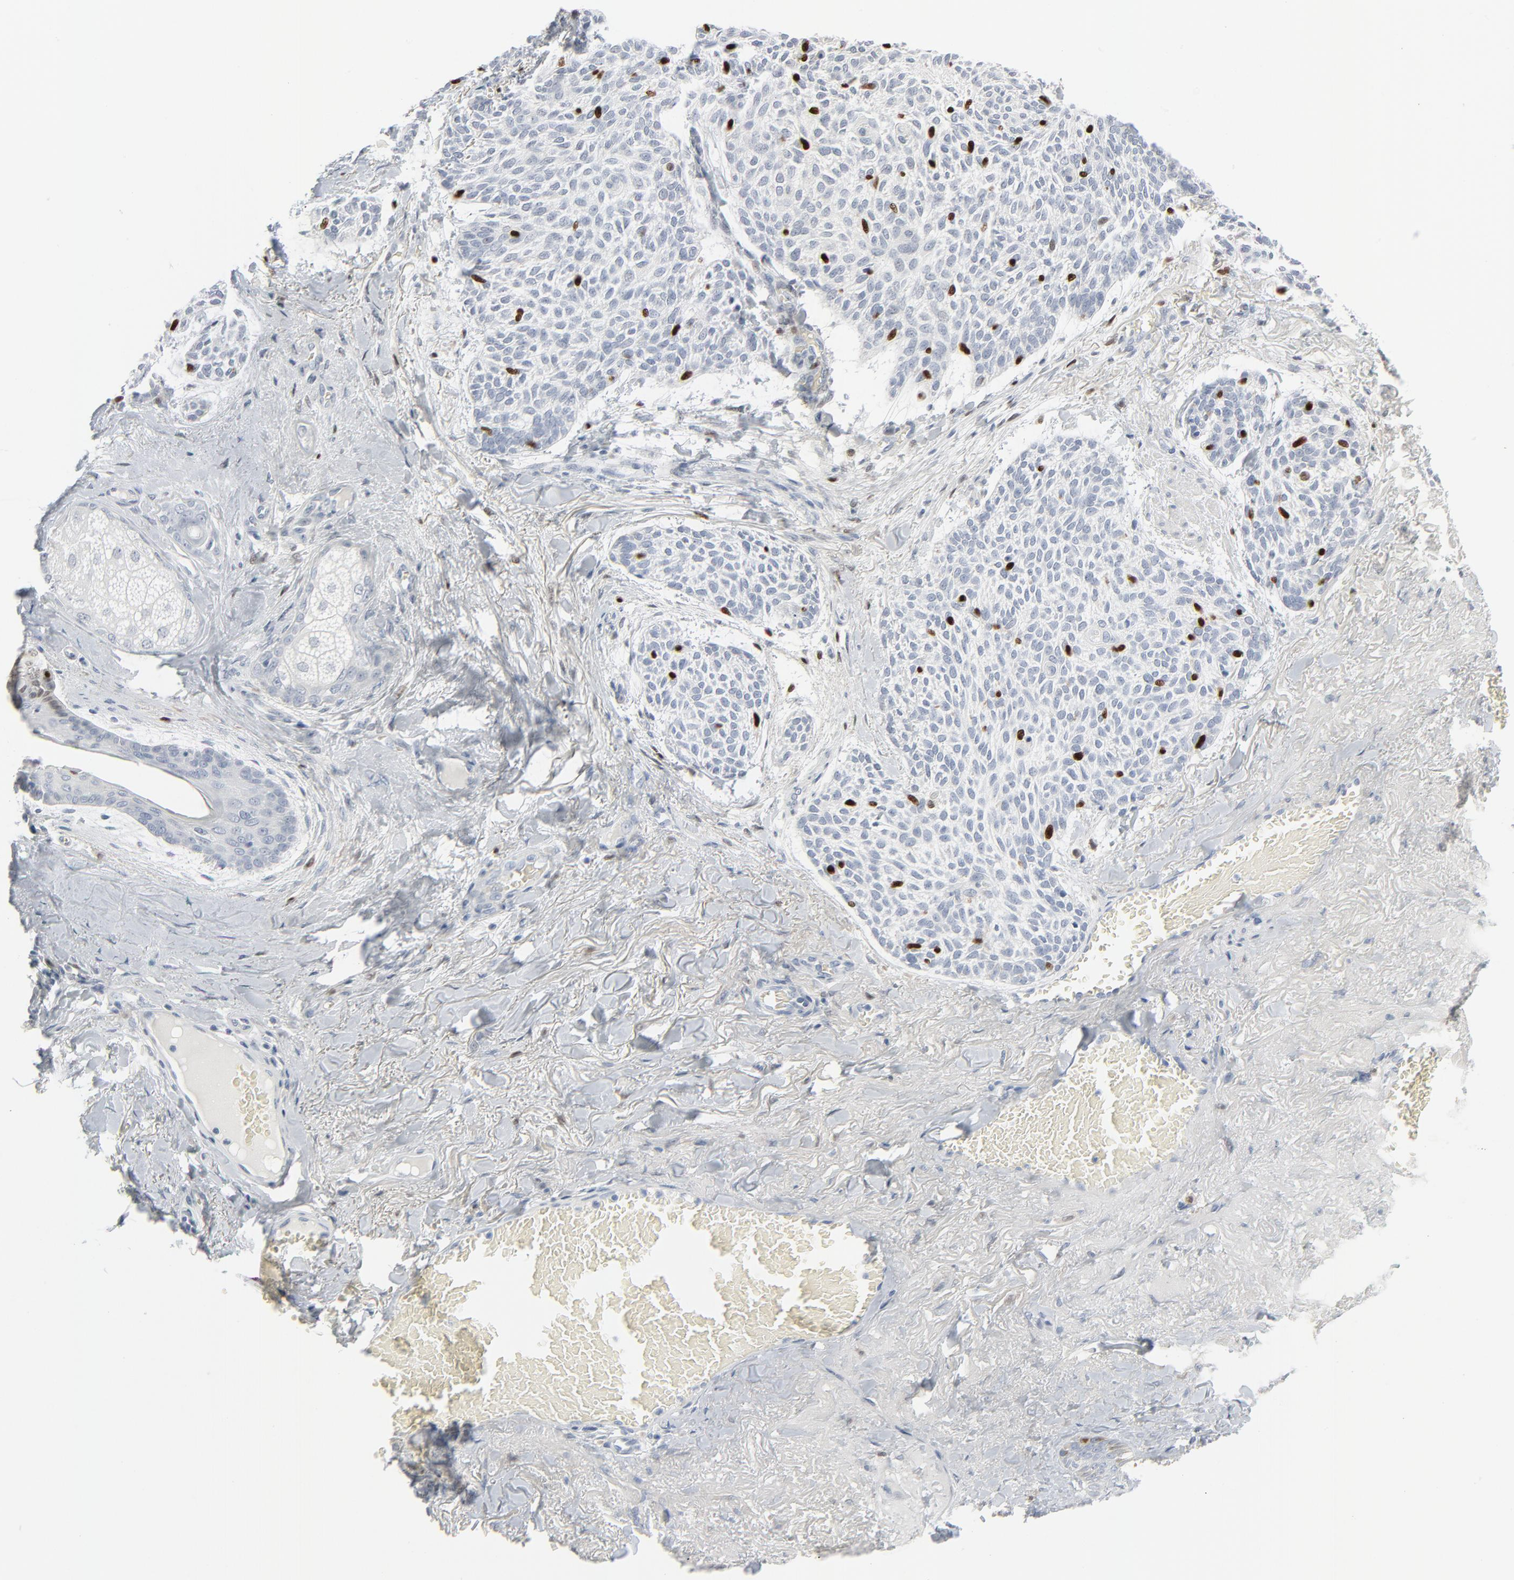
{"staining": {"intensity": "strong", "quantity": "25%-75%", "location": "nuclear"}, "tissue": "skin cancer", "cell_type": "Tumor cells", "image_type": "cancer", "snomed": [{"axis": "morphology", "description": "Normal tissue, NOS"}, {"axis": "morphology", "description": "Basal cell carcinoma"}, {"axis": "topography", "description": "Skin"}], "caption": "This is a photomicrograph of immunohistochemistry (IHC) staining of basal cell carcinoma (skin), which shows strong positivity in the nuclear of tumor cells.", "gene": "MITF", "patient": {"sex": "female", "age": 57}}